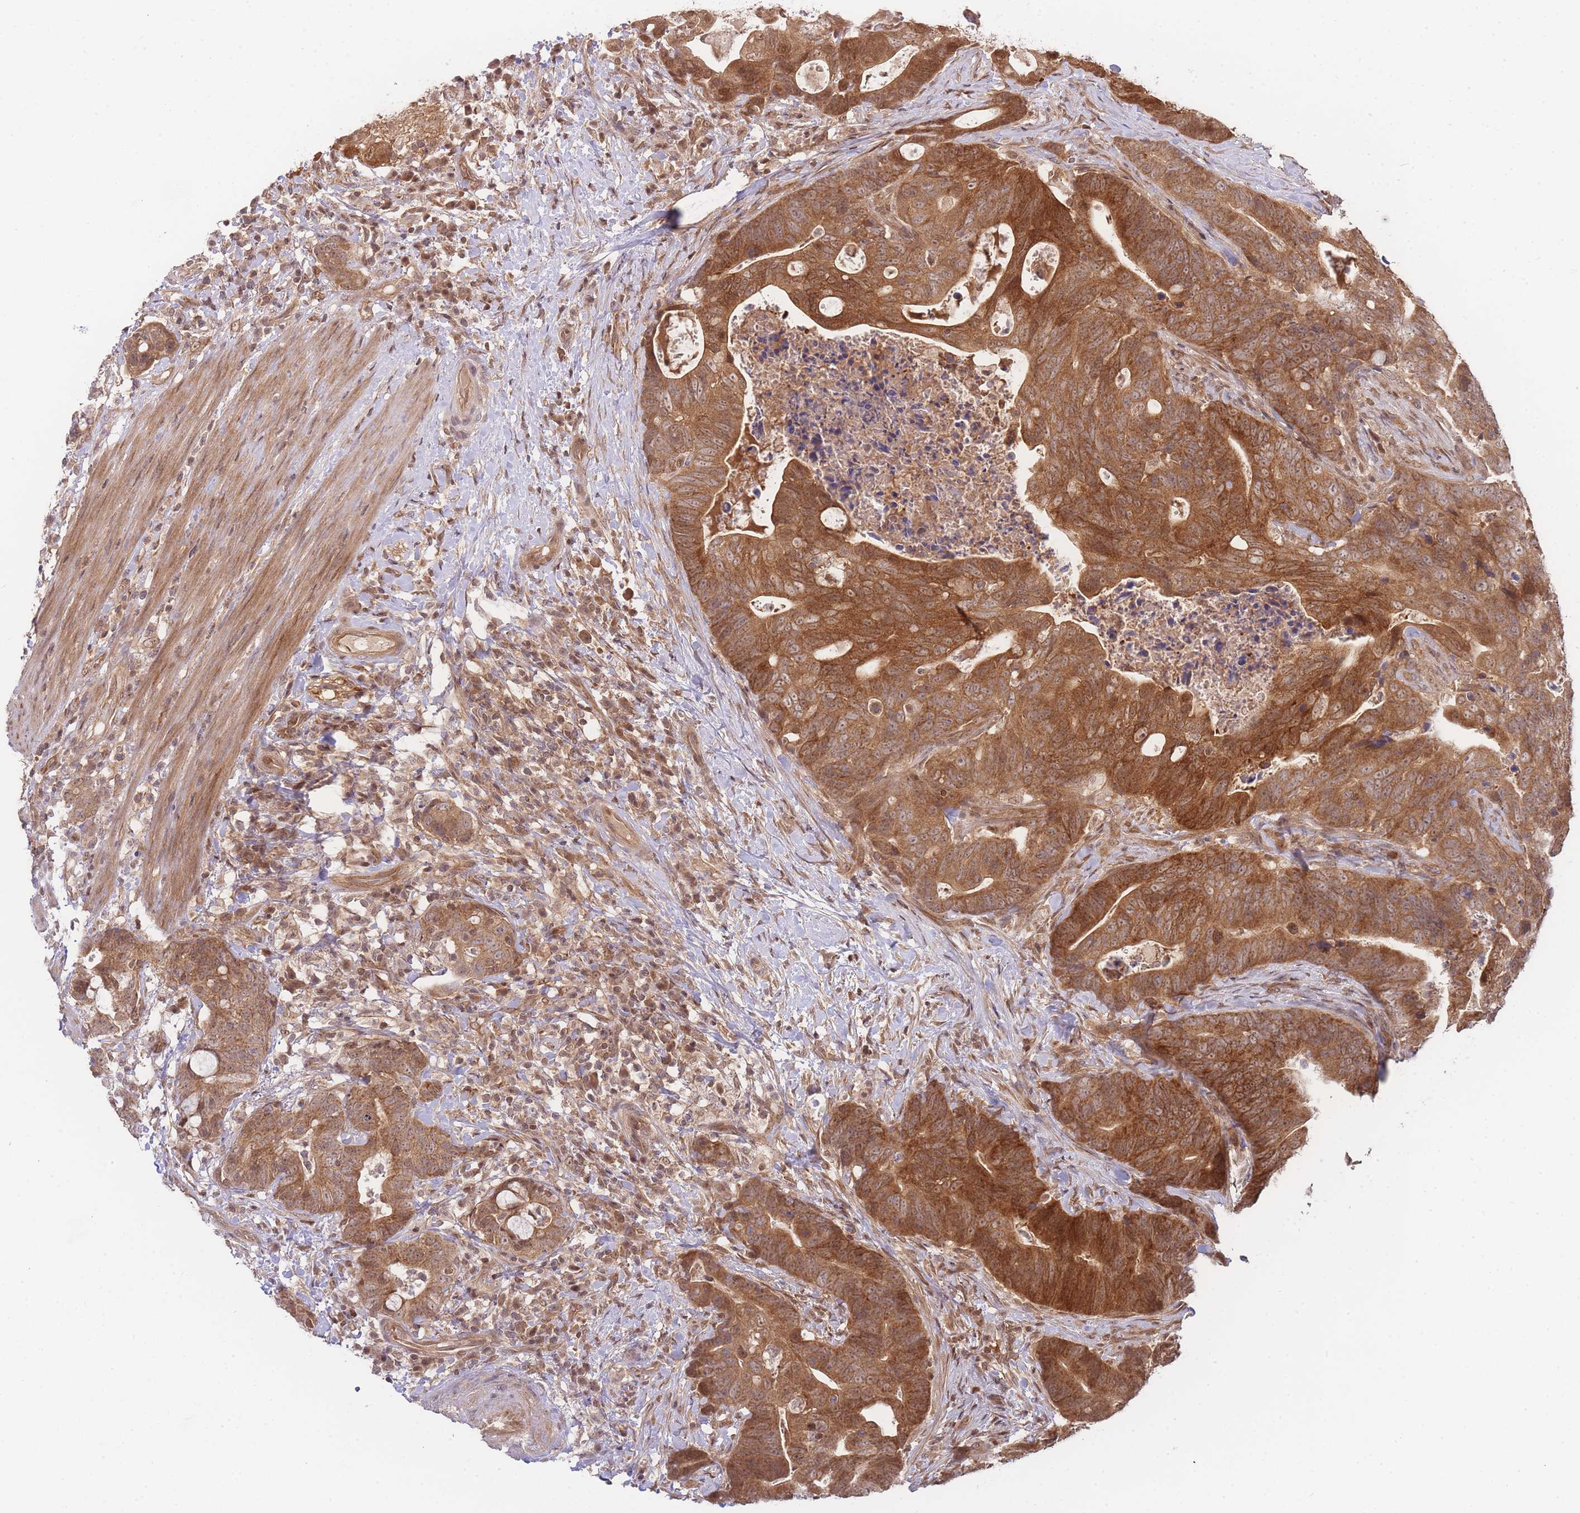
{"staining": {"intensity": "strong", "quantity": ">75%", "location": "cytoplasmic/membranous"}, "tissue": "colorectal cancer", "cell_type": "Tumor cells", "image_type": "cancer", "snomed": [{"axis": "morphology", "description": "Adenocarcinoma, NOS"}, {"axis": "topography", "description": "Colon"}], "caption": "IHC (DAB (3,3'-diaminobenzidine)) staining of human colorectal adenocarcinoma shows strong cytoplasmic/membranous protein expression in about >75% of tumor cells.", "gene": "KIAA1191", "patient": {"sex": "female", "age": 82}}